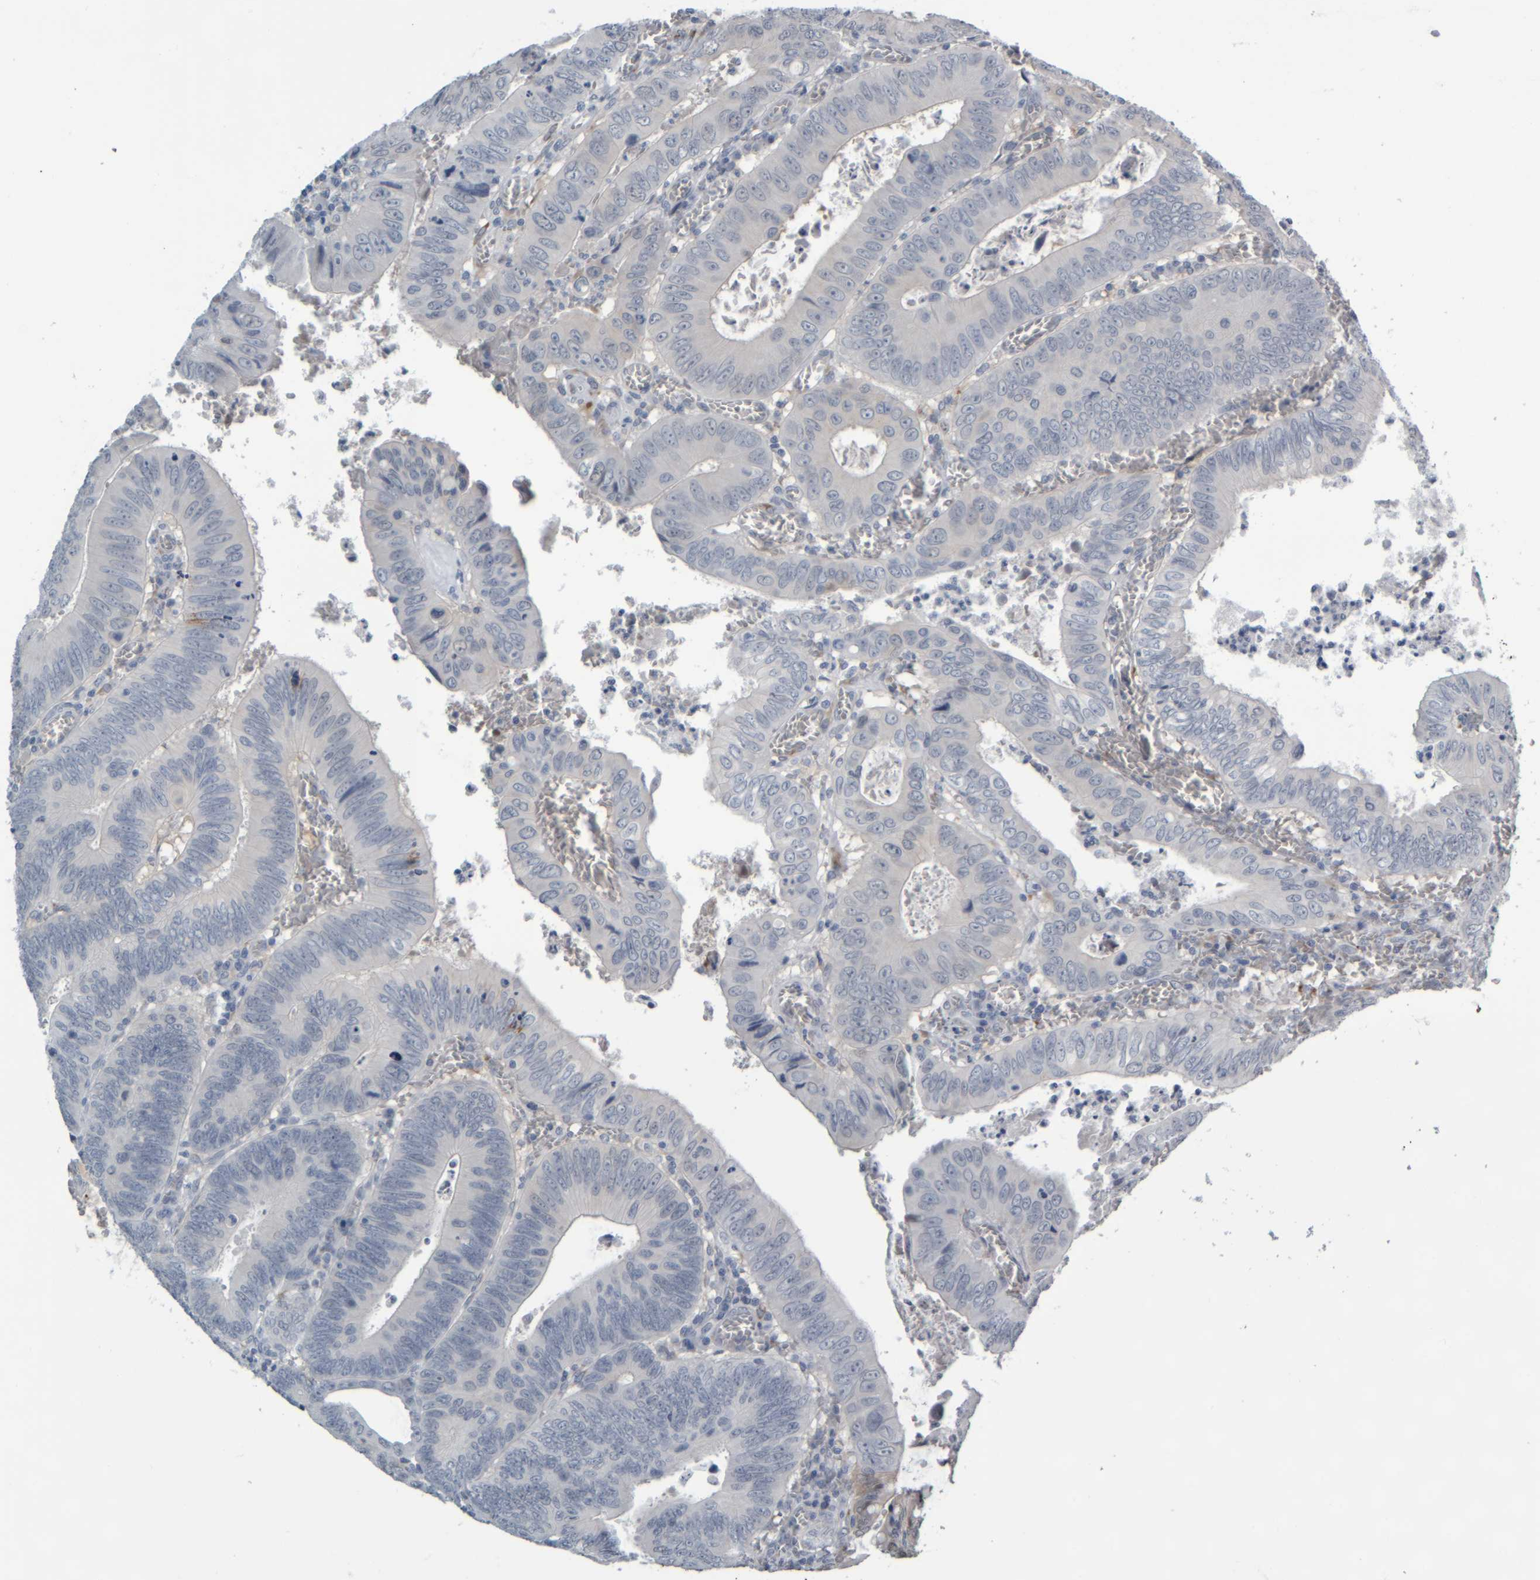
{"staining": {"intensity": "negative", "quantity": "none", "location": "none"}, "tissue": "colorectal cancer", "cell_type": "Tumor cells", "image_type": "cancer", "snomed": [{"axis": "morphology", "description": "Inflammation, NOS"}, {"axis": "morphology", "description": "Adenocarcinoma, NOS"}, {"axis": "topography", "description": "Colon"}], "caption": "A micrograph of human colorectal adenocarcinoma is negative for staining in tumor cells.", "gene": "COL14A1", "patient": {"sex": "male", "age": 72}}